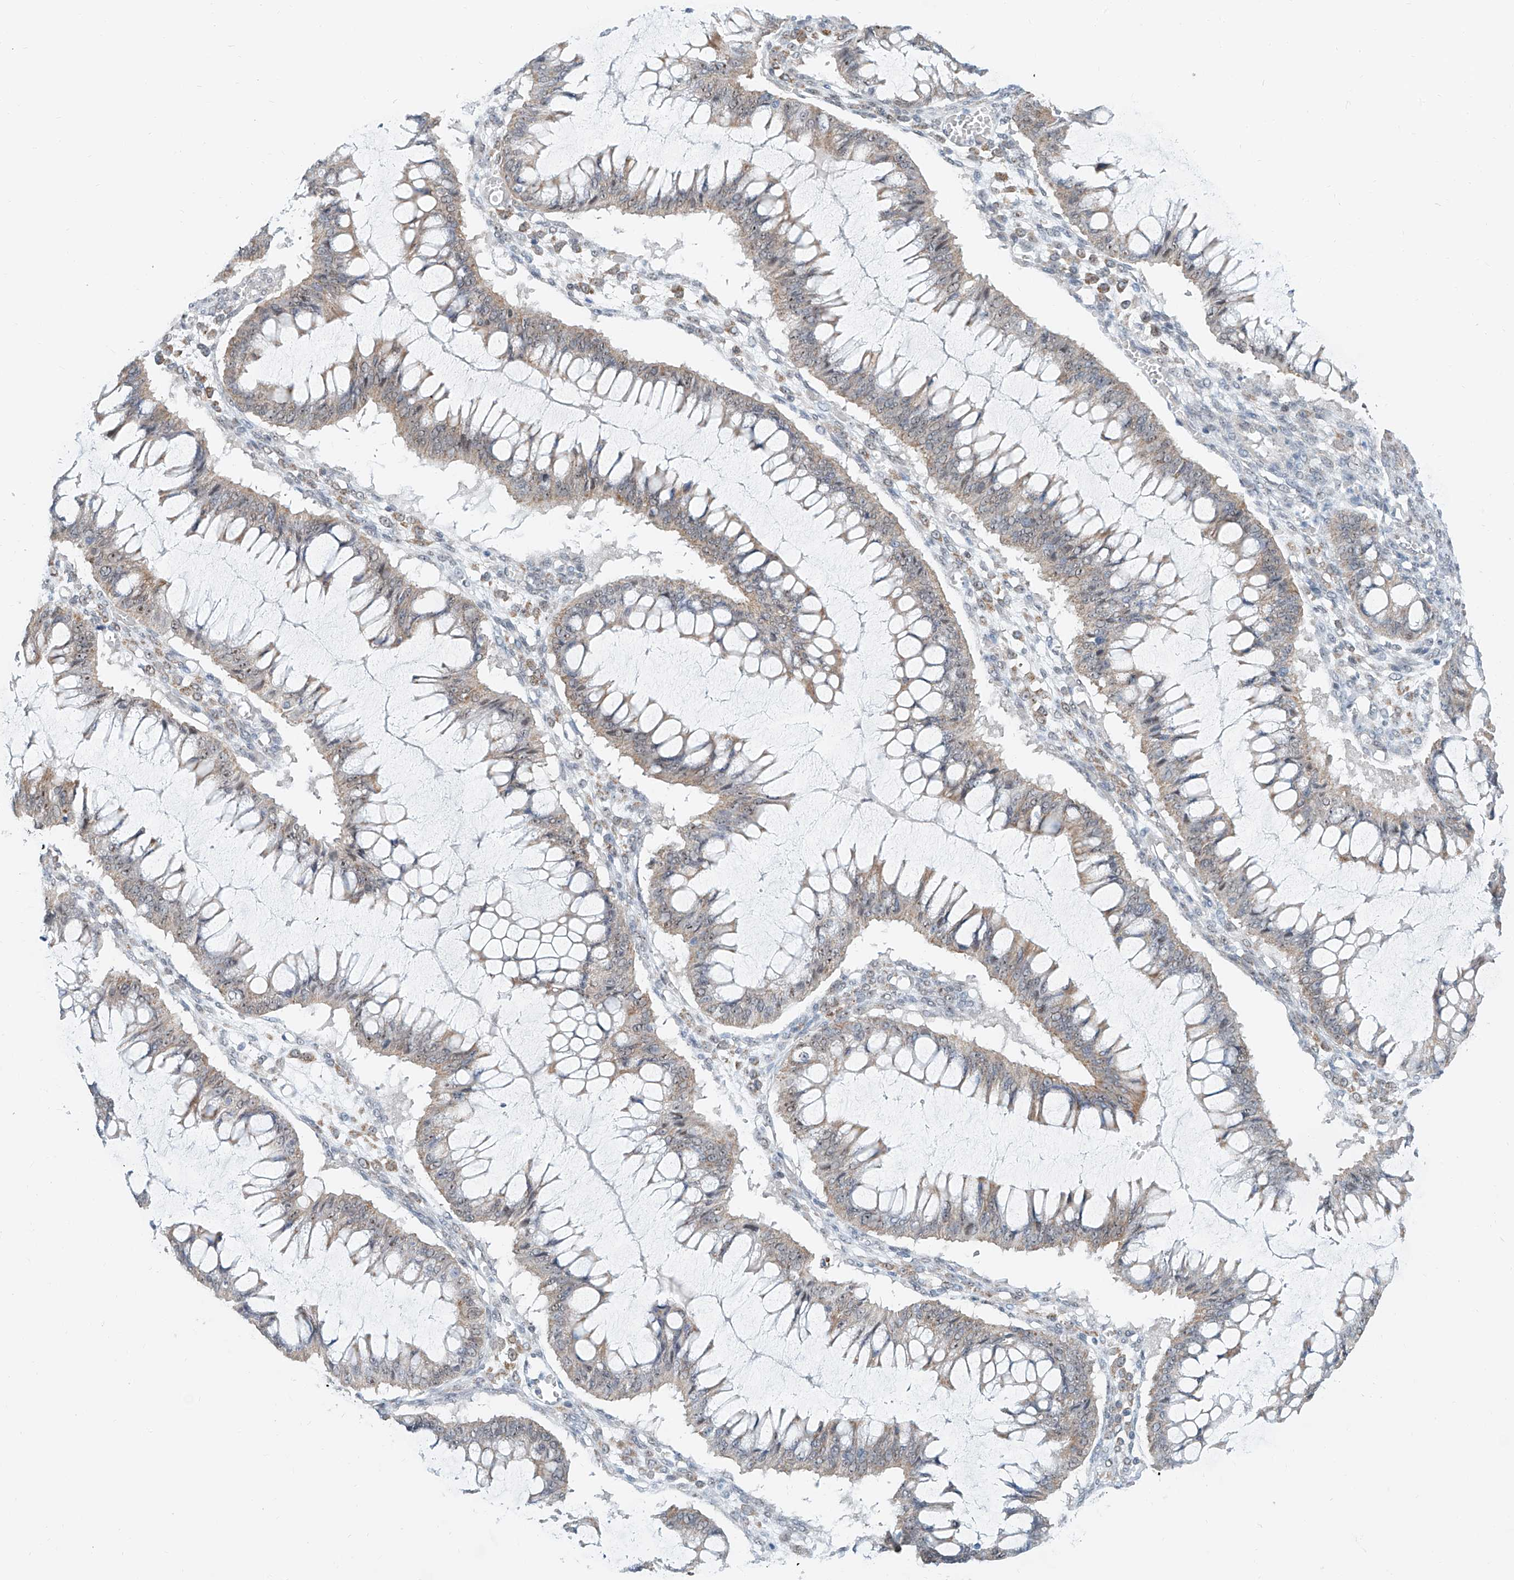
{"staining": {"intensity": "weak", "quantity": "25%-75%", "location": "cytoplasmic/membranous"}, "tissue": "ovarian cancer", "cell_type": "Tumor cells", "image_type": "cancer", "snomed": [{"axis": "morphology", "description": "Cystadenocarcinoma, mucinous, NOS"}, {"axis": "topography", "description": "Ovary"}], "caption": "The histopathology image displays staining of ovarian cancer (mucinous cystadenocarcinoma), revealing weak cytoplasmic/membranous protein staining (brown color) within tumor cells.", "gene": "SDE2", "patient": {"sex": "female", "age": 73}}